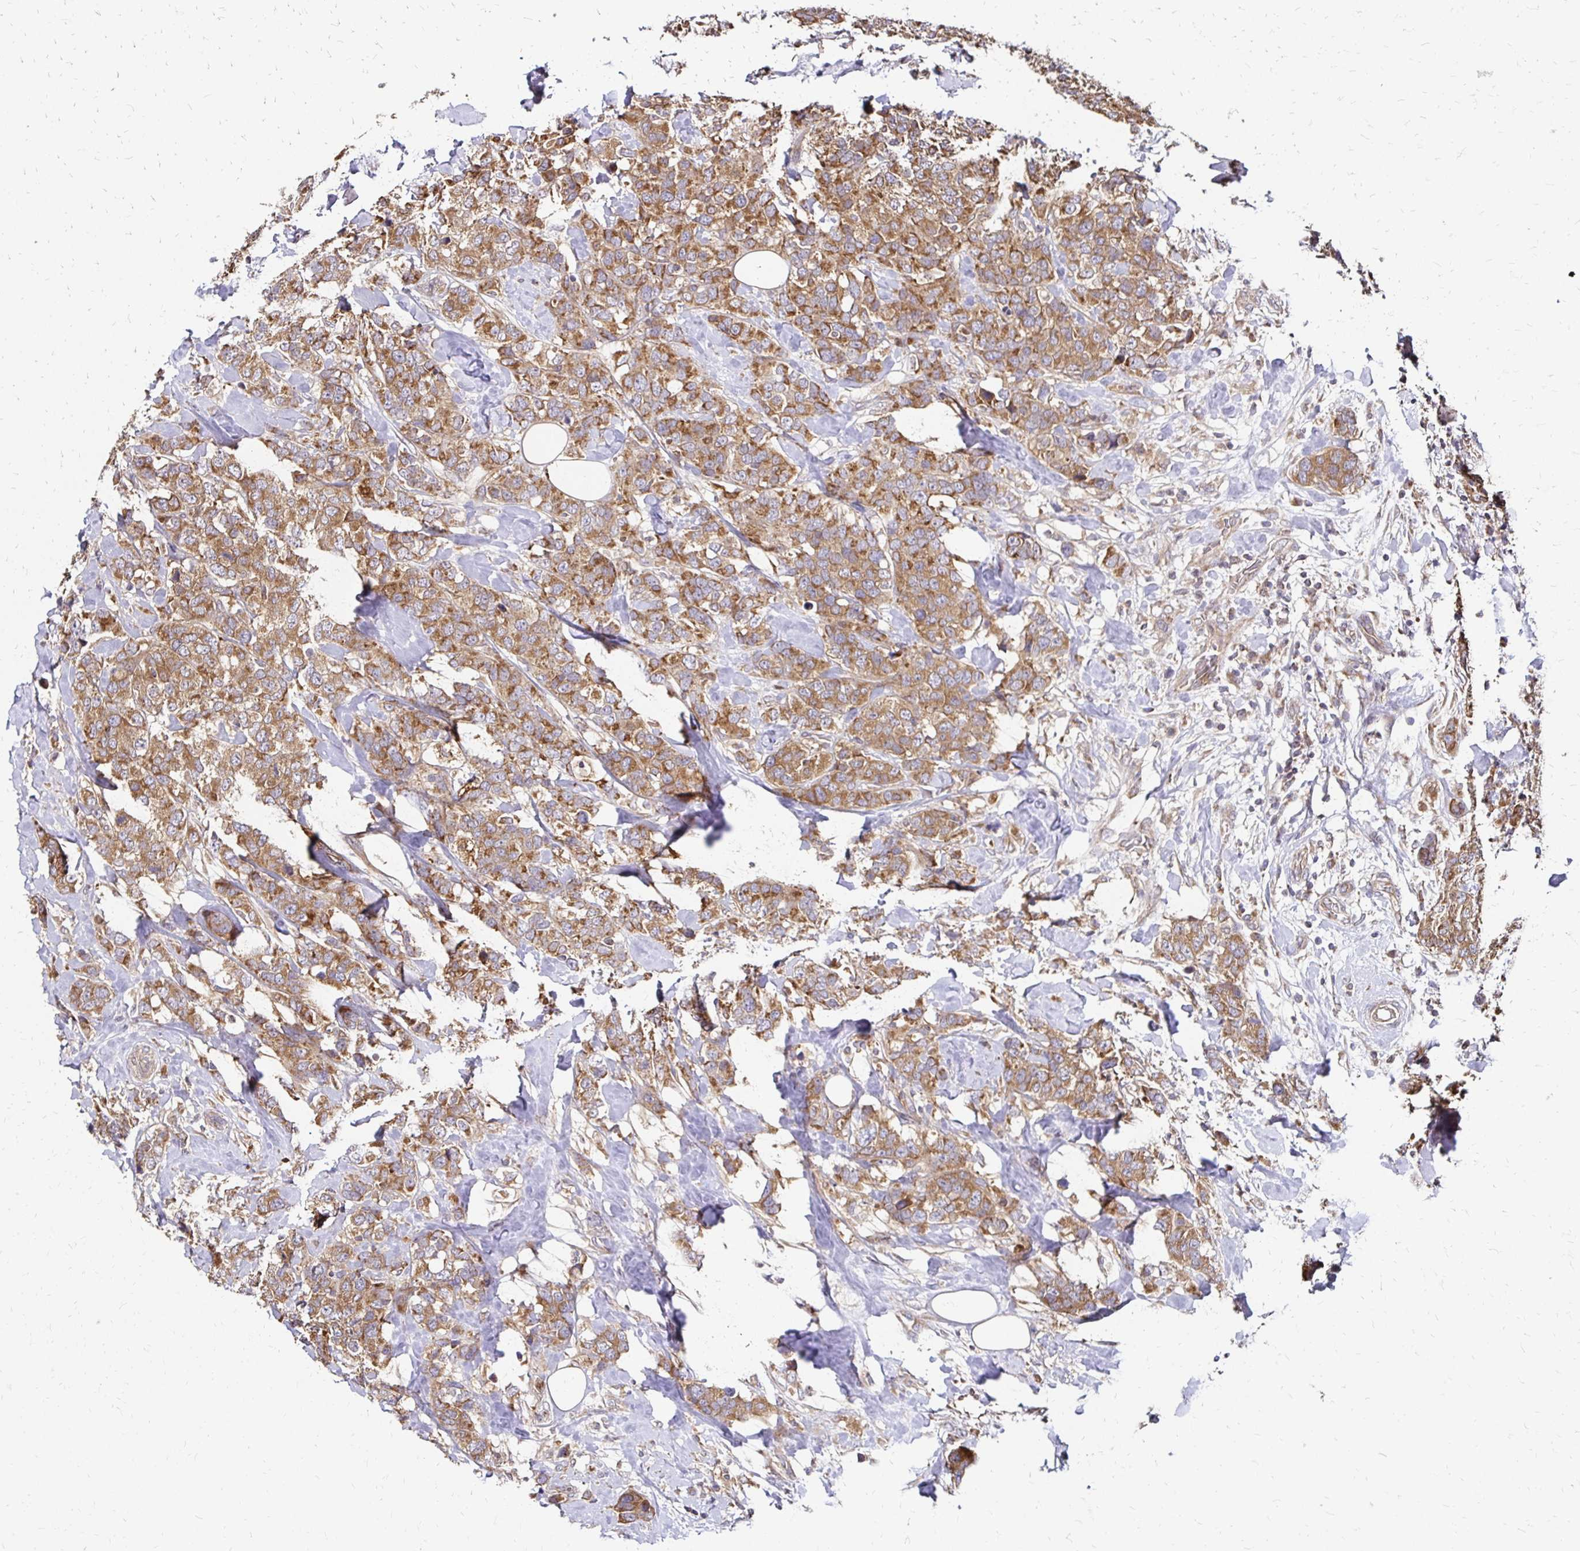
{"staining": {"intensity": "moderate", "quantity": ">75%", "location": "cytoplasmic/membranous"}, "tissue": "breast cancer", "cell_type": "Tumor cells", "image_type": "cancer", "snomed": [{"axis": "morphology", "description": "Lobular carcinoma"}, {"axis": "topography", "description": "Breast"}], "caption": "Breast cancer stained with a protein marker reveals moderate staining in tumor cells.", "gene": "ZW10", "patient": {"sex": "female", "age": 59}}